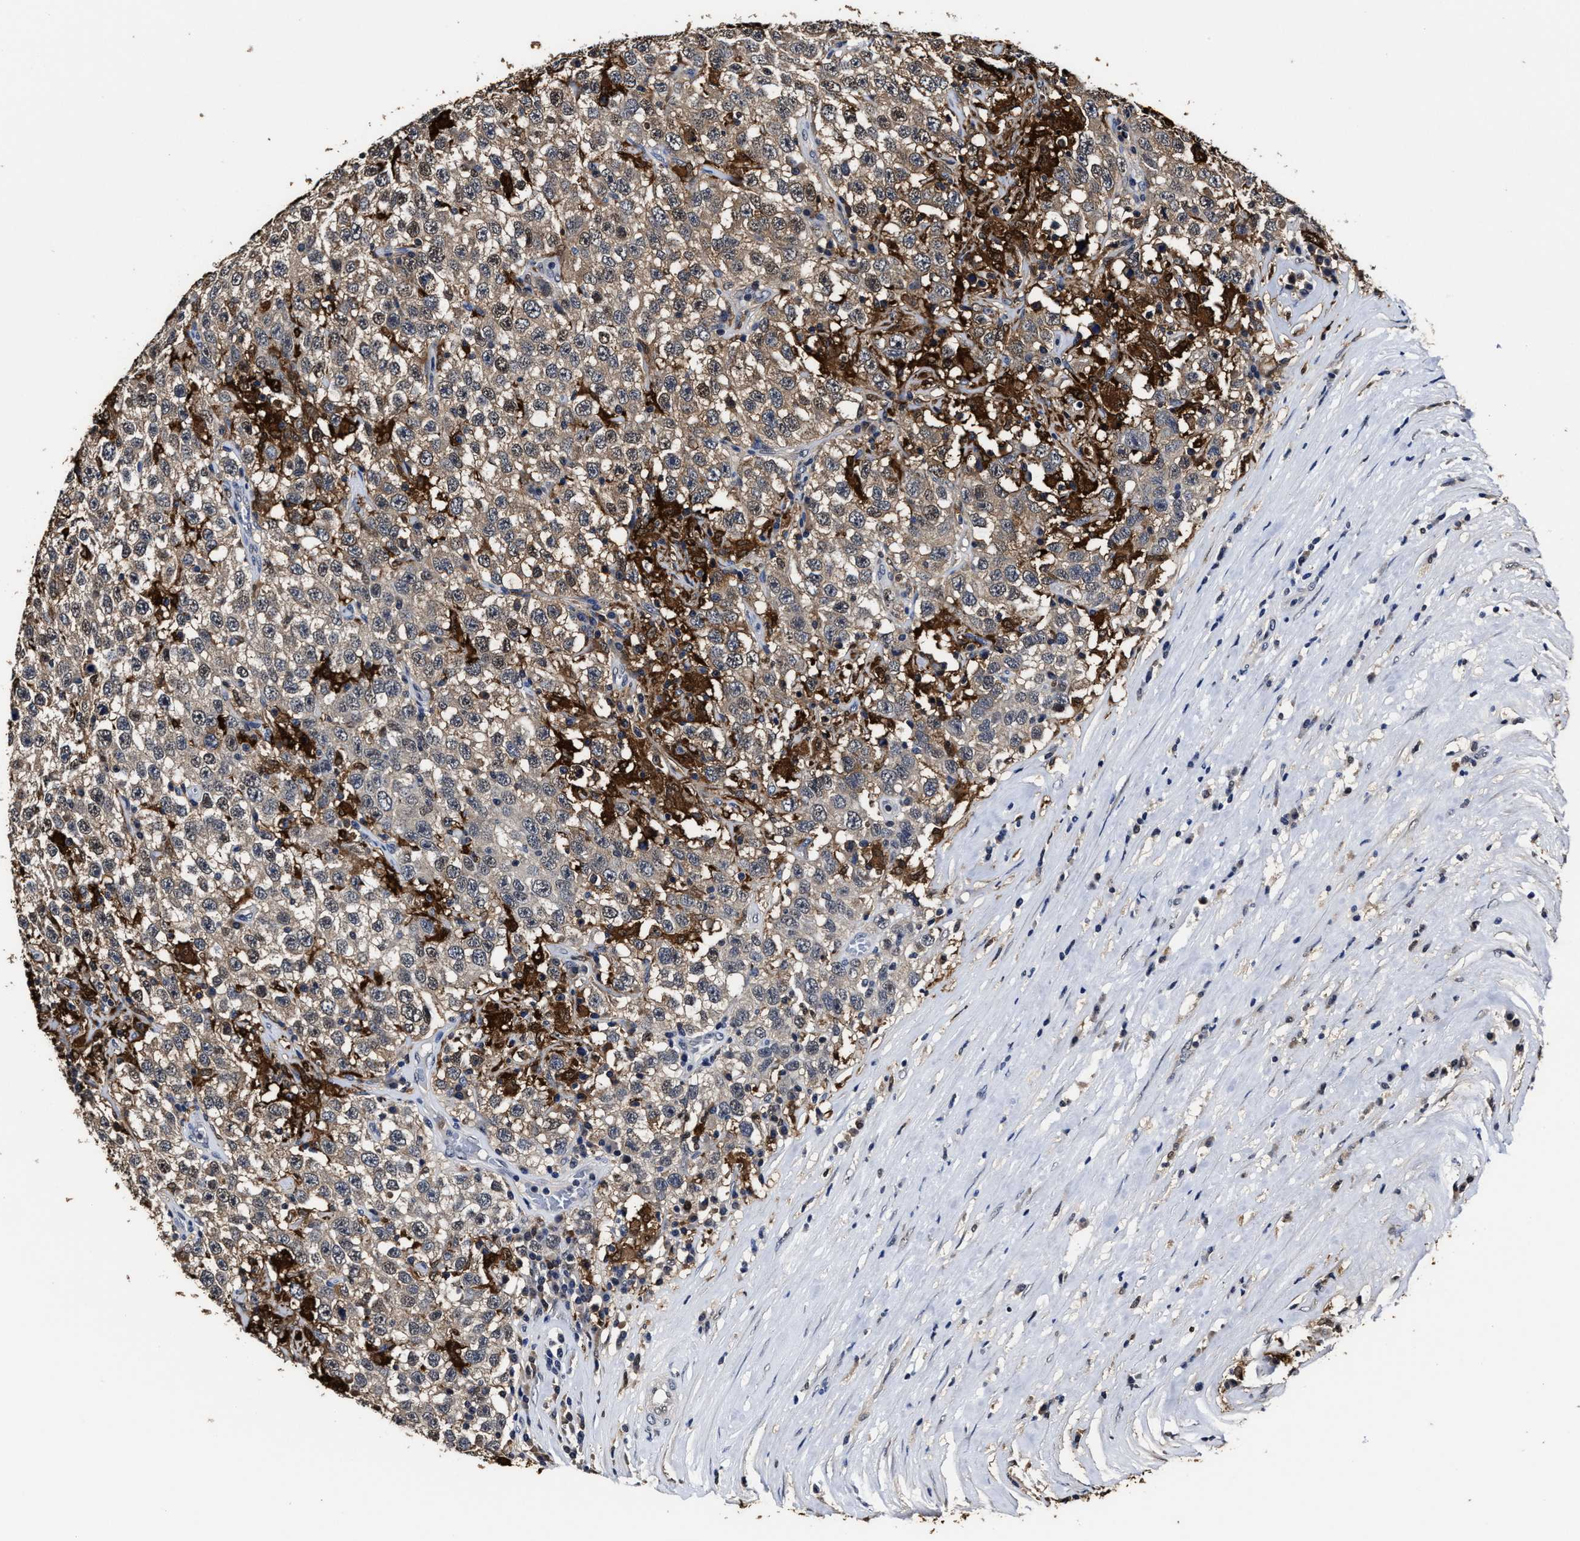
{"staining": {"intensity": "weak", "quantity": "25%-75%", "location": "cytoplasmic/membranous"}, "tissue": "testis cancer", "cell_type": "Tumor cells", "image_type": "cancer", "snomed": [{"axis": "morphology", "description": "Seminoma, NOS"}, {"axis": "topography", "description": "Testis"}], "caption": "The immunohistochemical stain labels weak cytoplasmic/membranous positivity in tumor cells of testis cancer (seminoma) tissue. Ihc stains the protein in brown and the nuclei are stained blue.", "gene": "PRPF4B", "patient": {"sex": "male", "age": 41}}